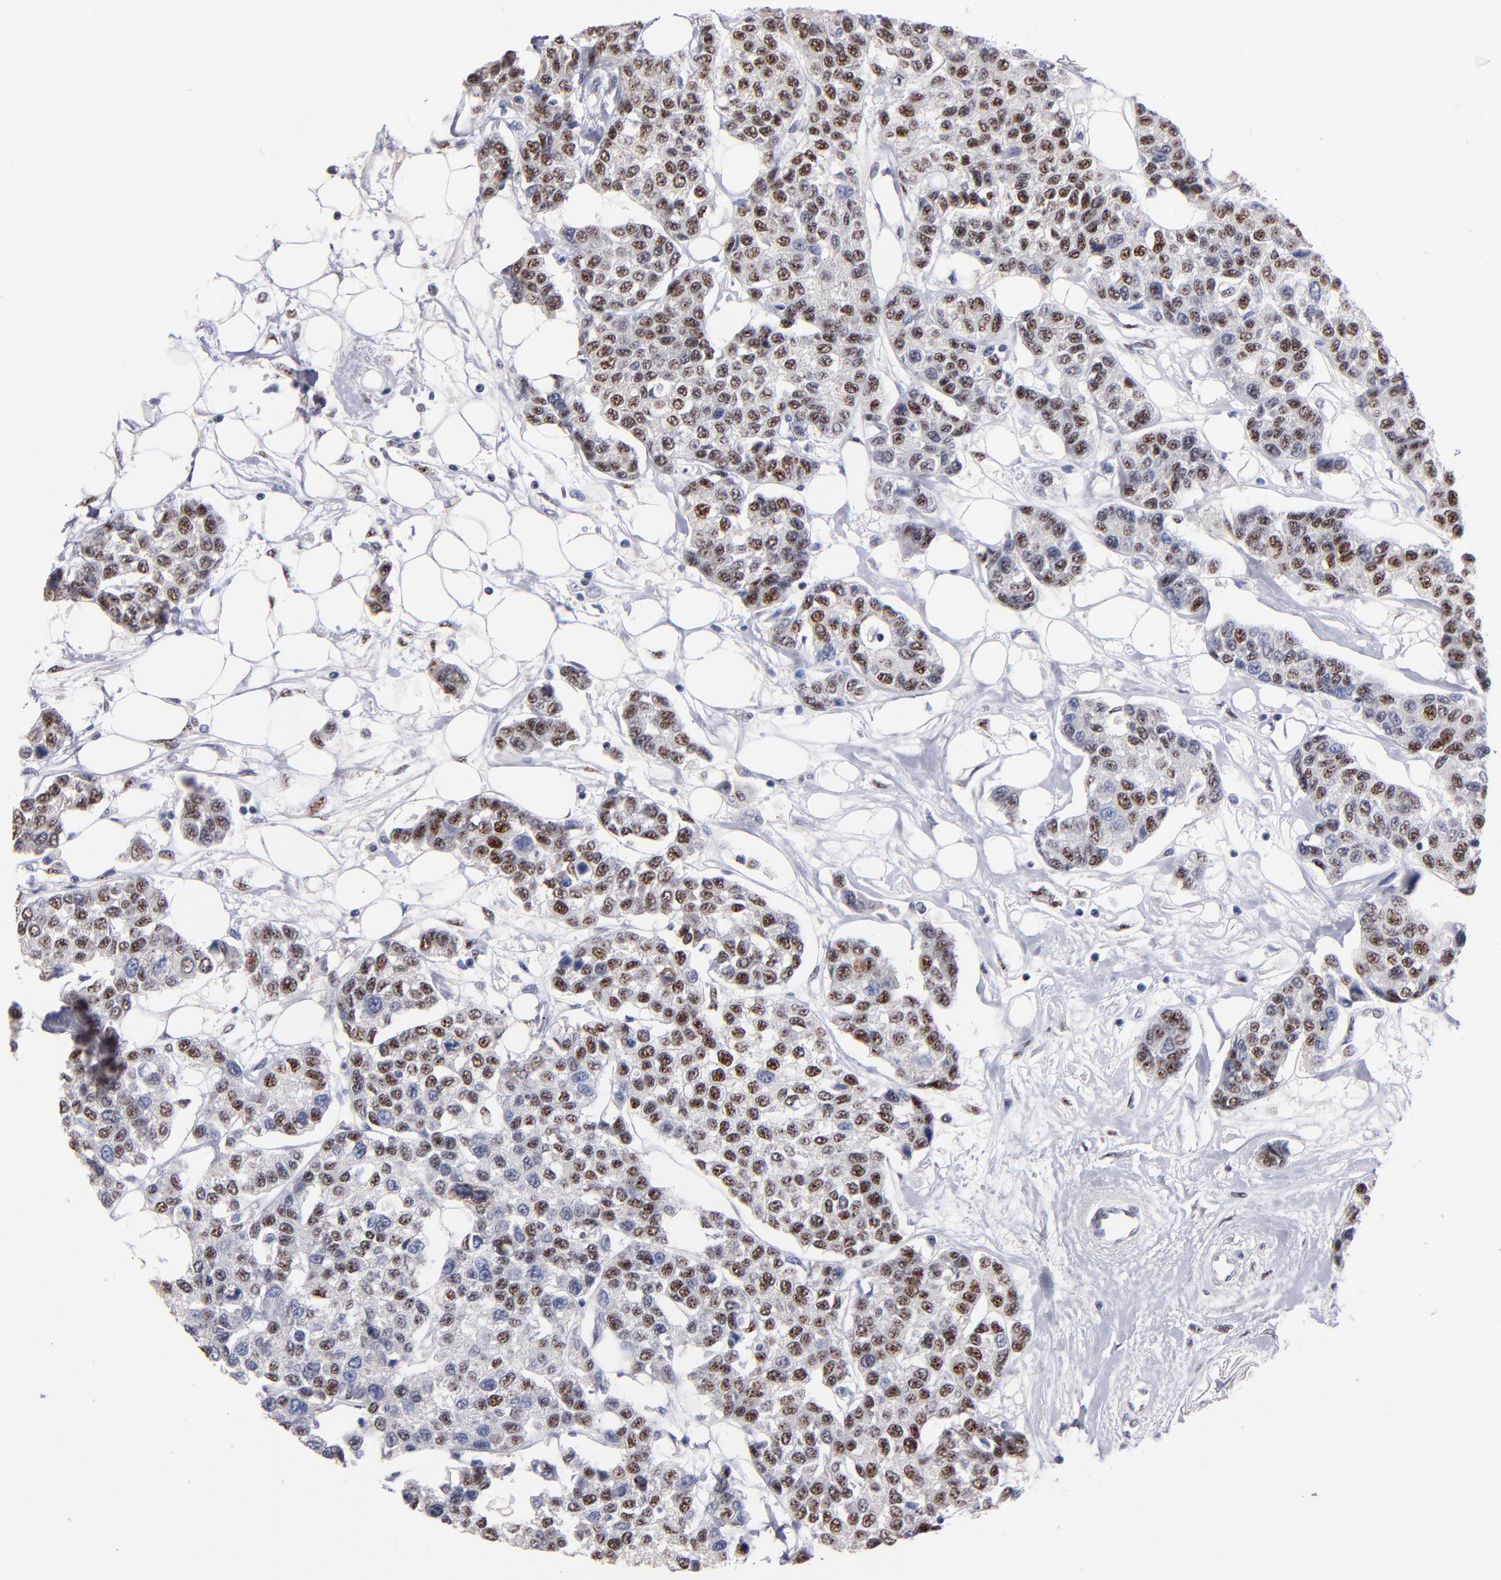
{"staining": {"intensity": "moderate", "quantity": ">75%", "location": "nuclear"}, "tissue": "breast cancer", "cell_type": "Tumor cells", "image_type": "cancer", "snomed": [{"axis": "morphology", "description": "Duct carcinoma"}, {"axis": "topography", "description": "Breast"}], "caption": "Invasive ductal carcinoma (breast) was stained to show a protein in brown. There is medium levels of moderate nuclear staining in approximately >75% of tumor cells.", "gene": "RAF1", "patient": {"sex": "female", "age": 51}}